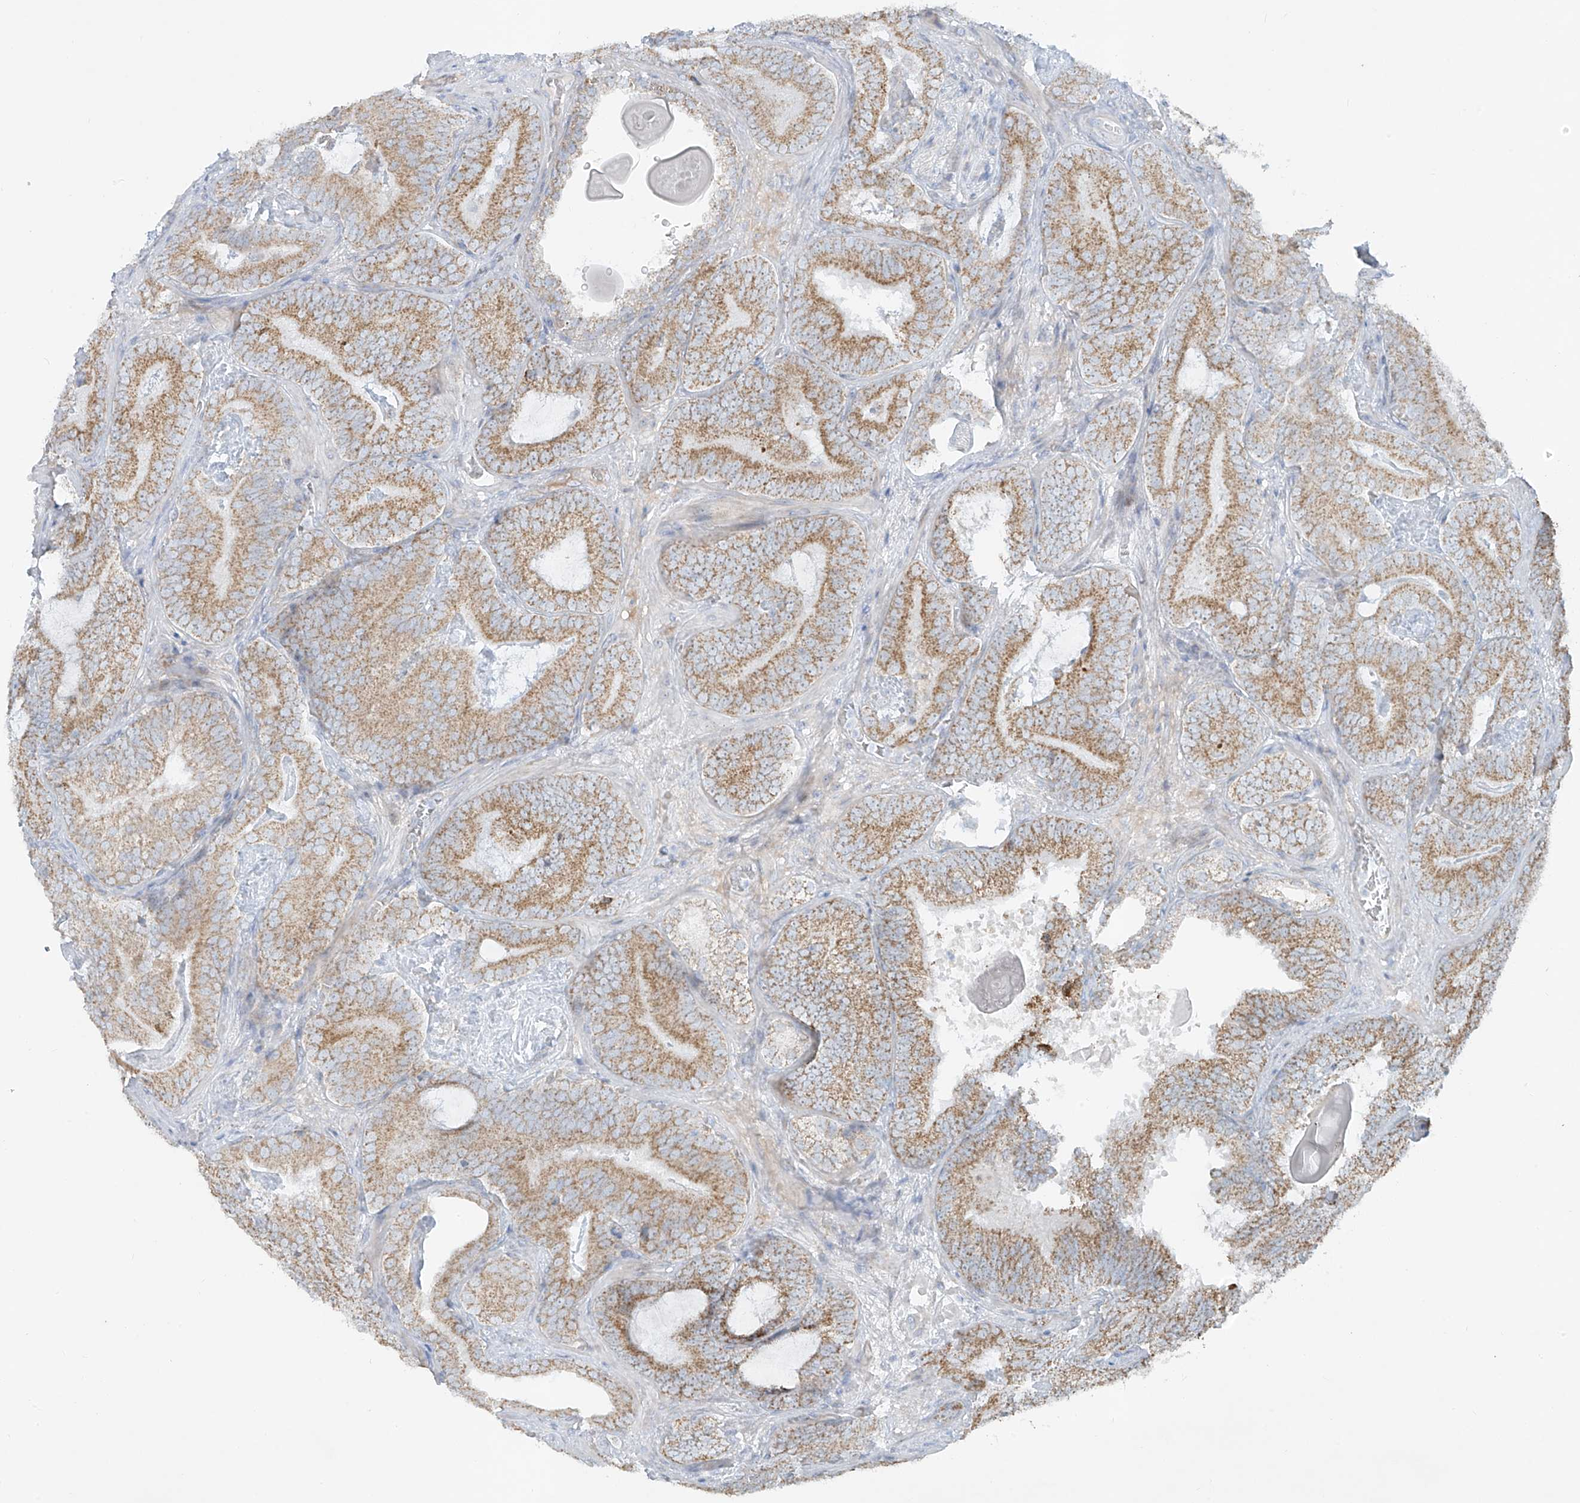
{"staining": {"intensity": "moderate", "quantity": ">75%", "location": "cytoplasmic/membranous"}, "tissue": "prostate cancer", "cell_type": "Tumor cells", "image_type": "cancer", "snomed": [{"axis": "morphology", "description": "Adenocarcinoma, High grade"}, {"axis": "topography", "description": "Prostate"}], "caption": "Protein expression analysis of human prostate cancer reveals moderate cytoplasmic/membranous positivity in approximately >75% of tumor cells.", "gene": "SMDT1", "patient": {"sex": "male", "age": 66}}